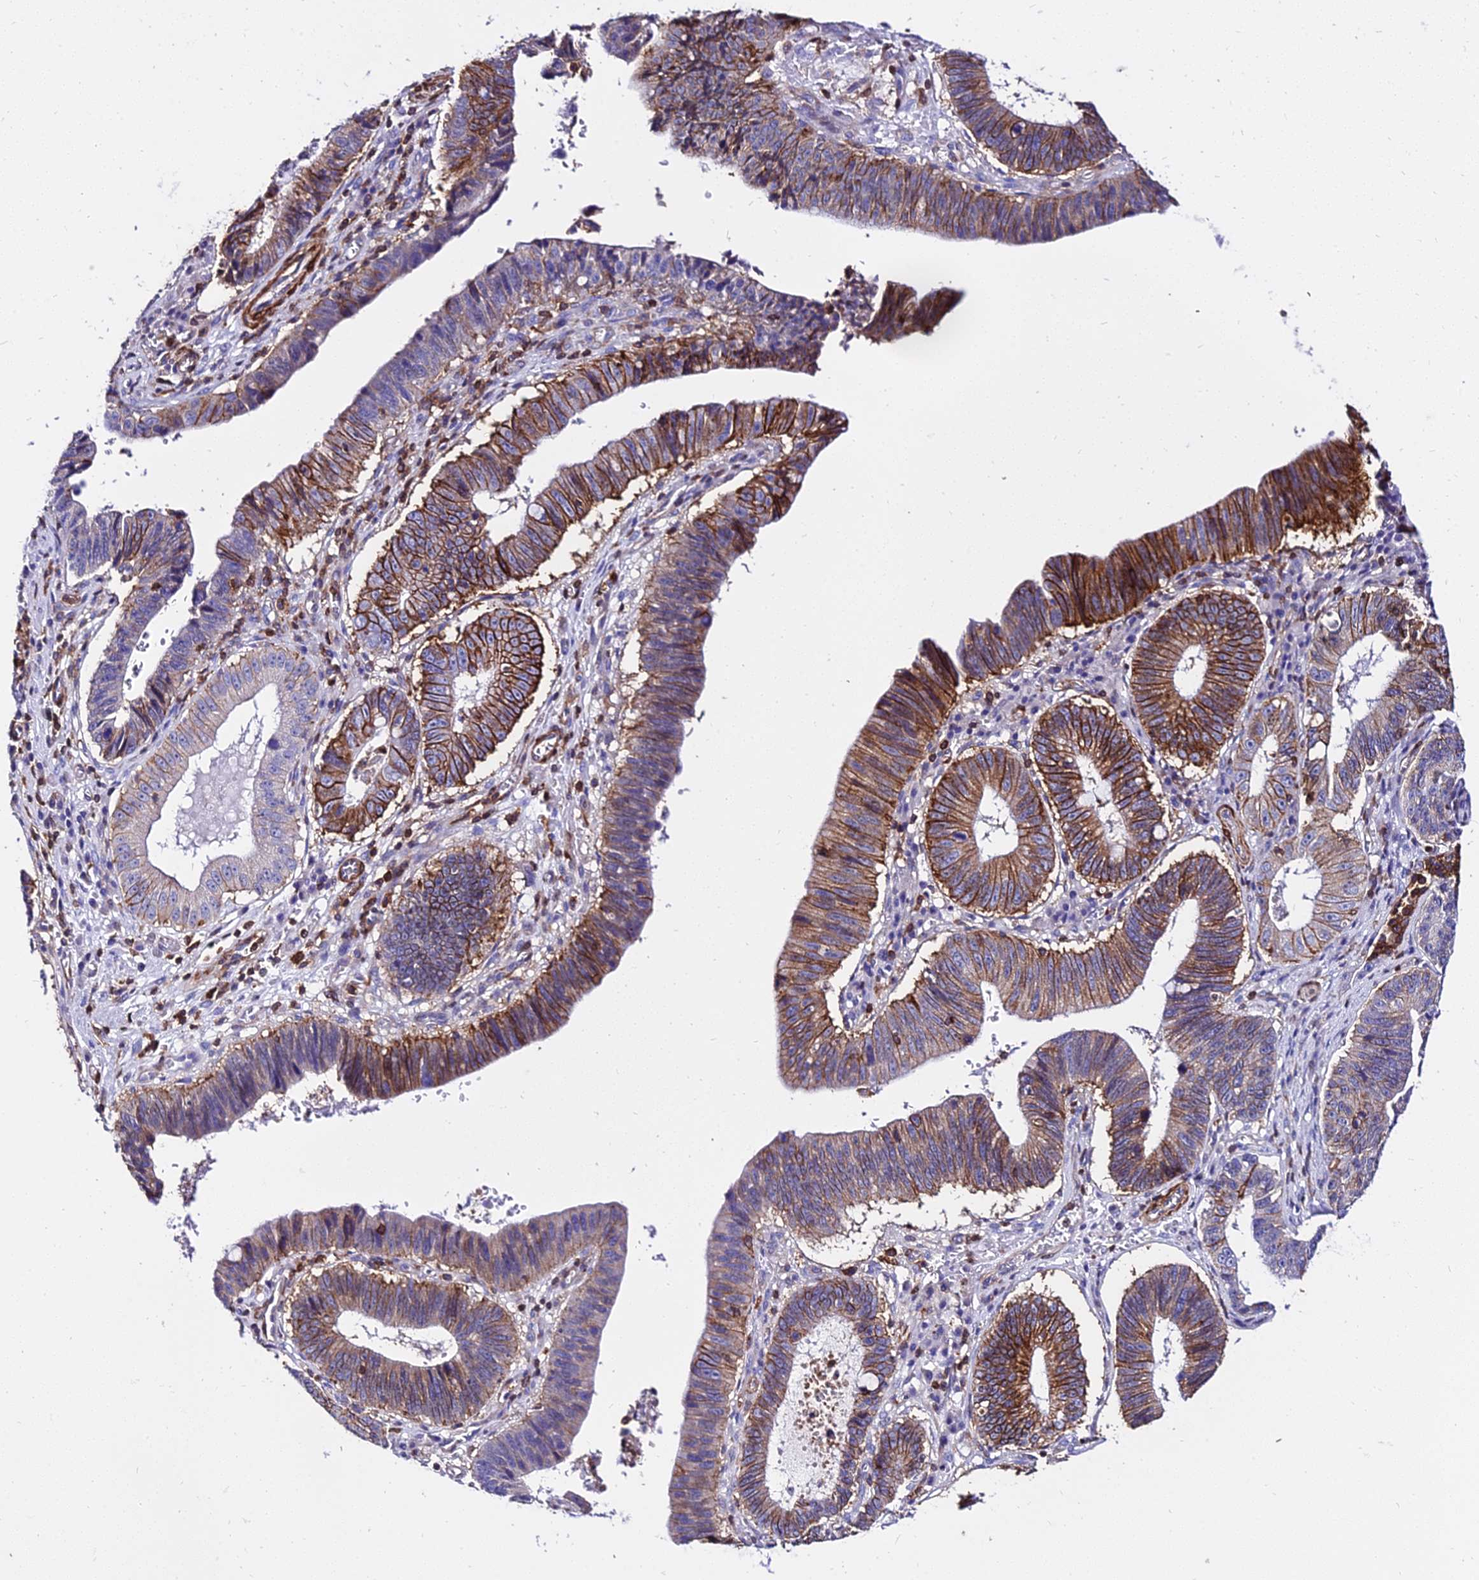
{"staining": {"intensity": "strong", "quantity": "25%-75%", "location": "cytoplasmic/membranous"}, "tissue": "stomach cancer", "cell_type": "Tumor cells", "image_type": "cancer", "snomed": [{"axis": "morphology", "description": "Adenocarcinoma, NOS"}, {"axis": "topography", "description": "Stomach"}], "caption": "Stomach cancer (adenocarcinoma) tissue exhibits strong cytoplasmic/membranous expression in approximately 25%-75% of tumor cells, visualized by immunohistochemistry.", "gene": "CSRP1", "patient": {"sex": "male", "age": 59}}